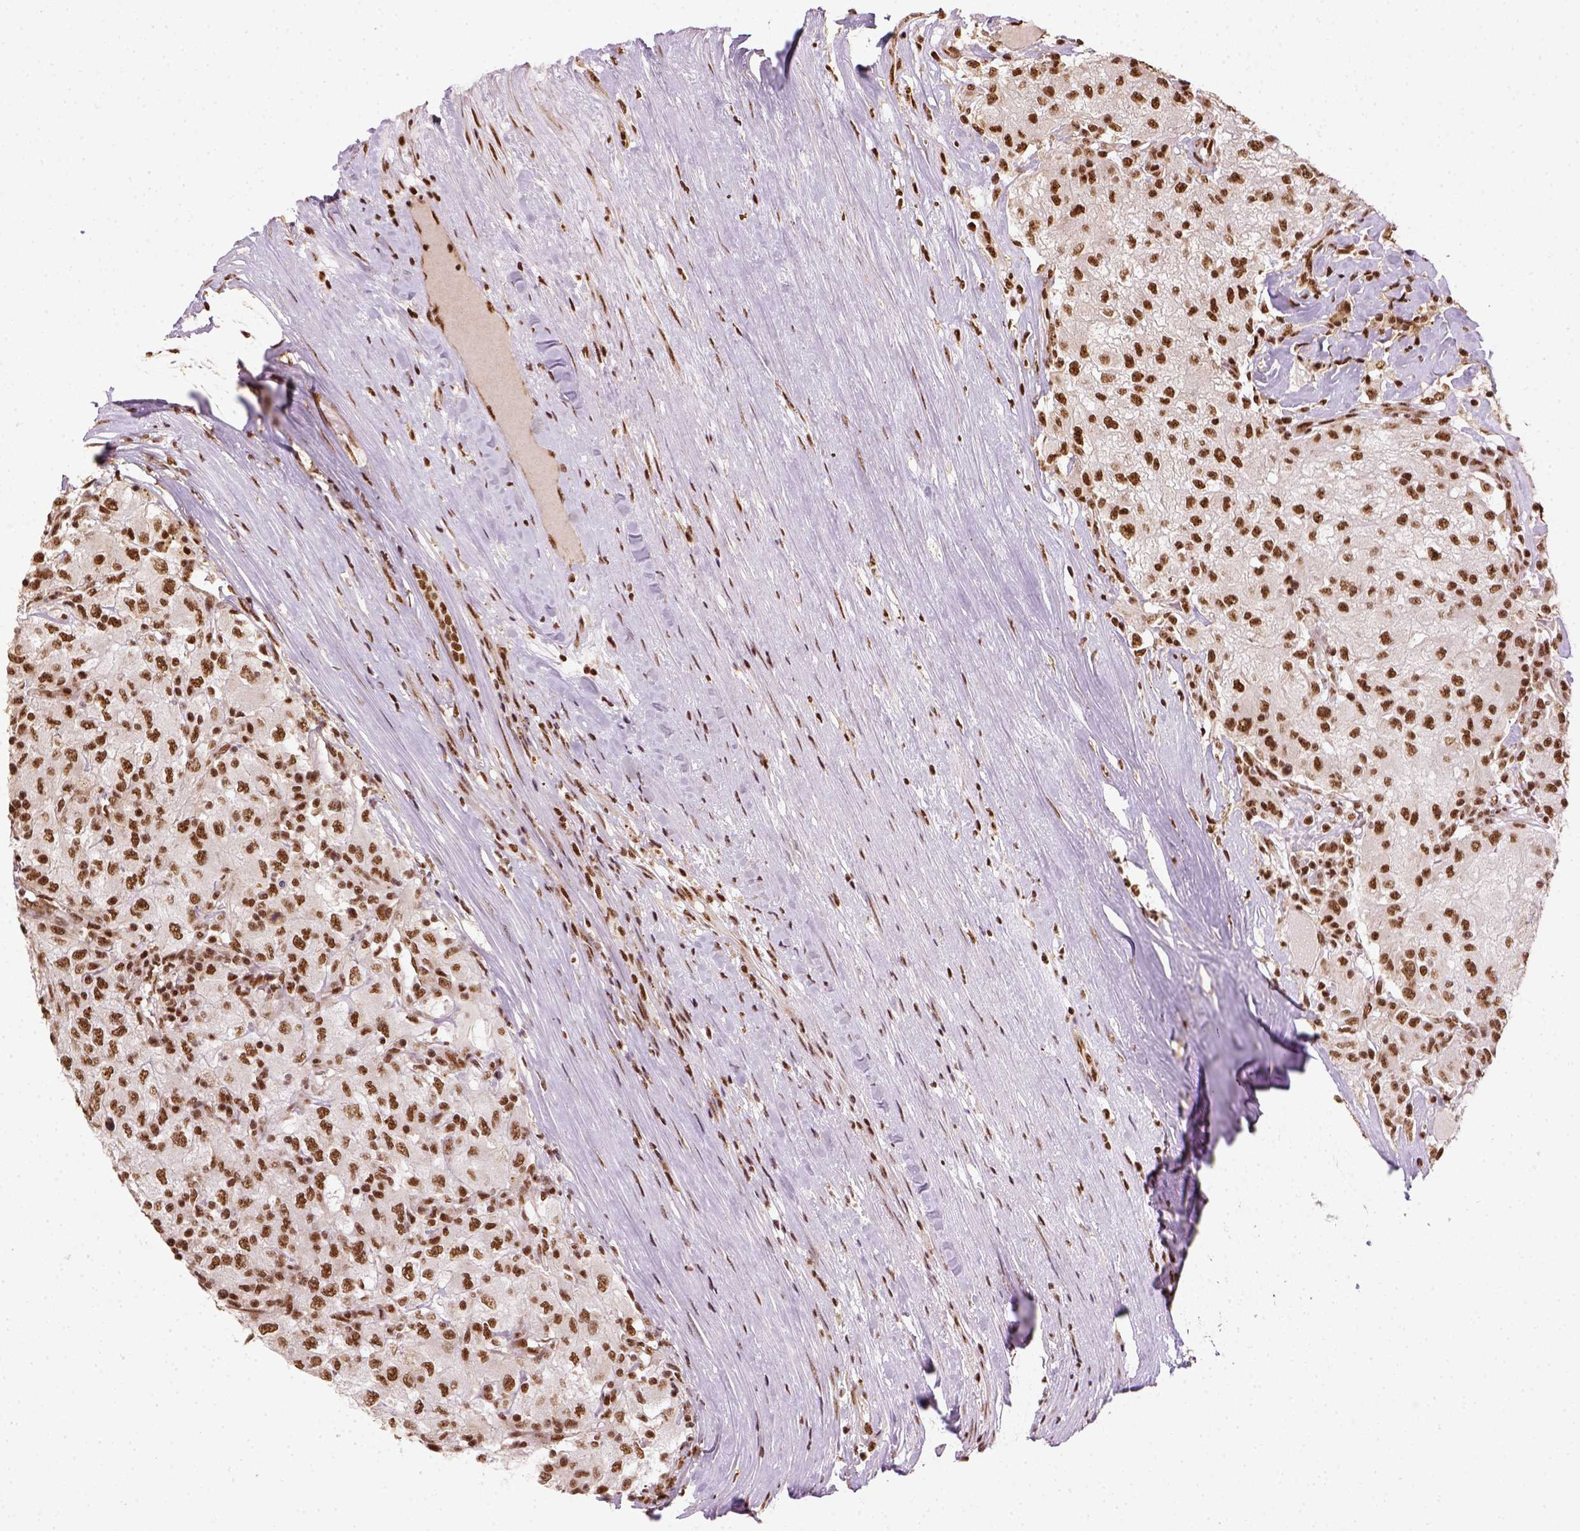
{"staining": {"intensity": "strong", "quantity": ">75%", "location": "nuclear"}, "tissue": "renal cancer", "cell_type": "Tumor cells", "image_type": "cancer", "snomed": [{"axis": "morphology", "description": "Adenocarcinoma, NOS"}, {"axis": "topography", "description": "Kidney"}], "caption": "A high amount of strong nuclear positivity is present in approximately >75% of tumor cells in renal adenocarcinoma tissue.", "gene": "CCAR1", "patient": {"sex": "female", "age": 67}}